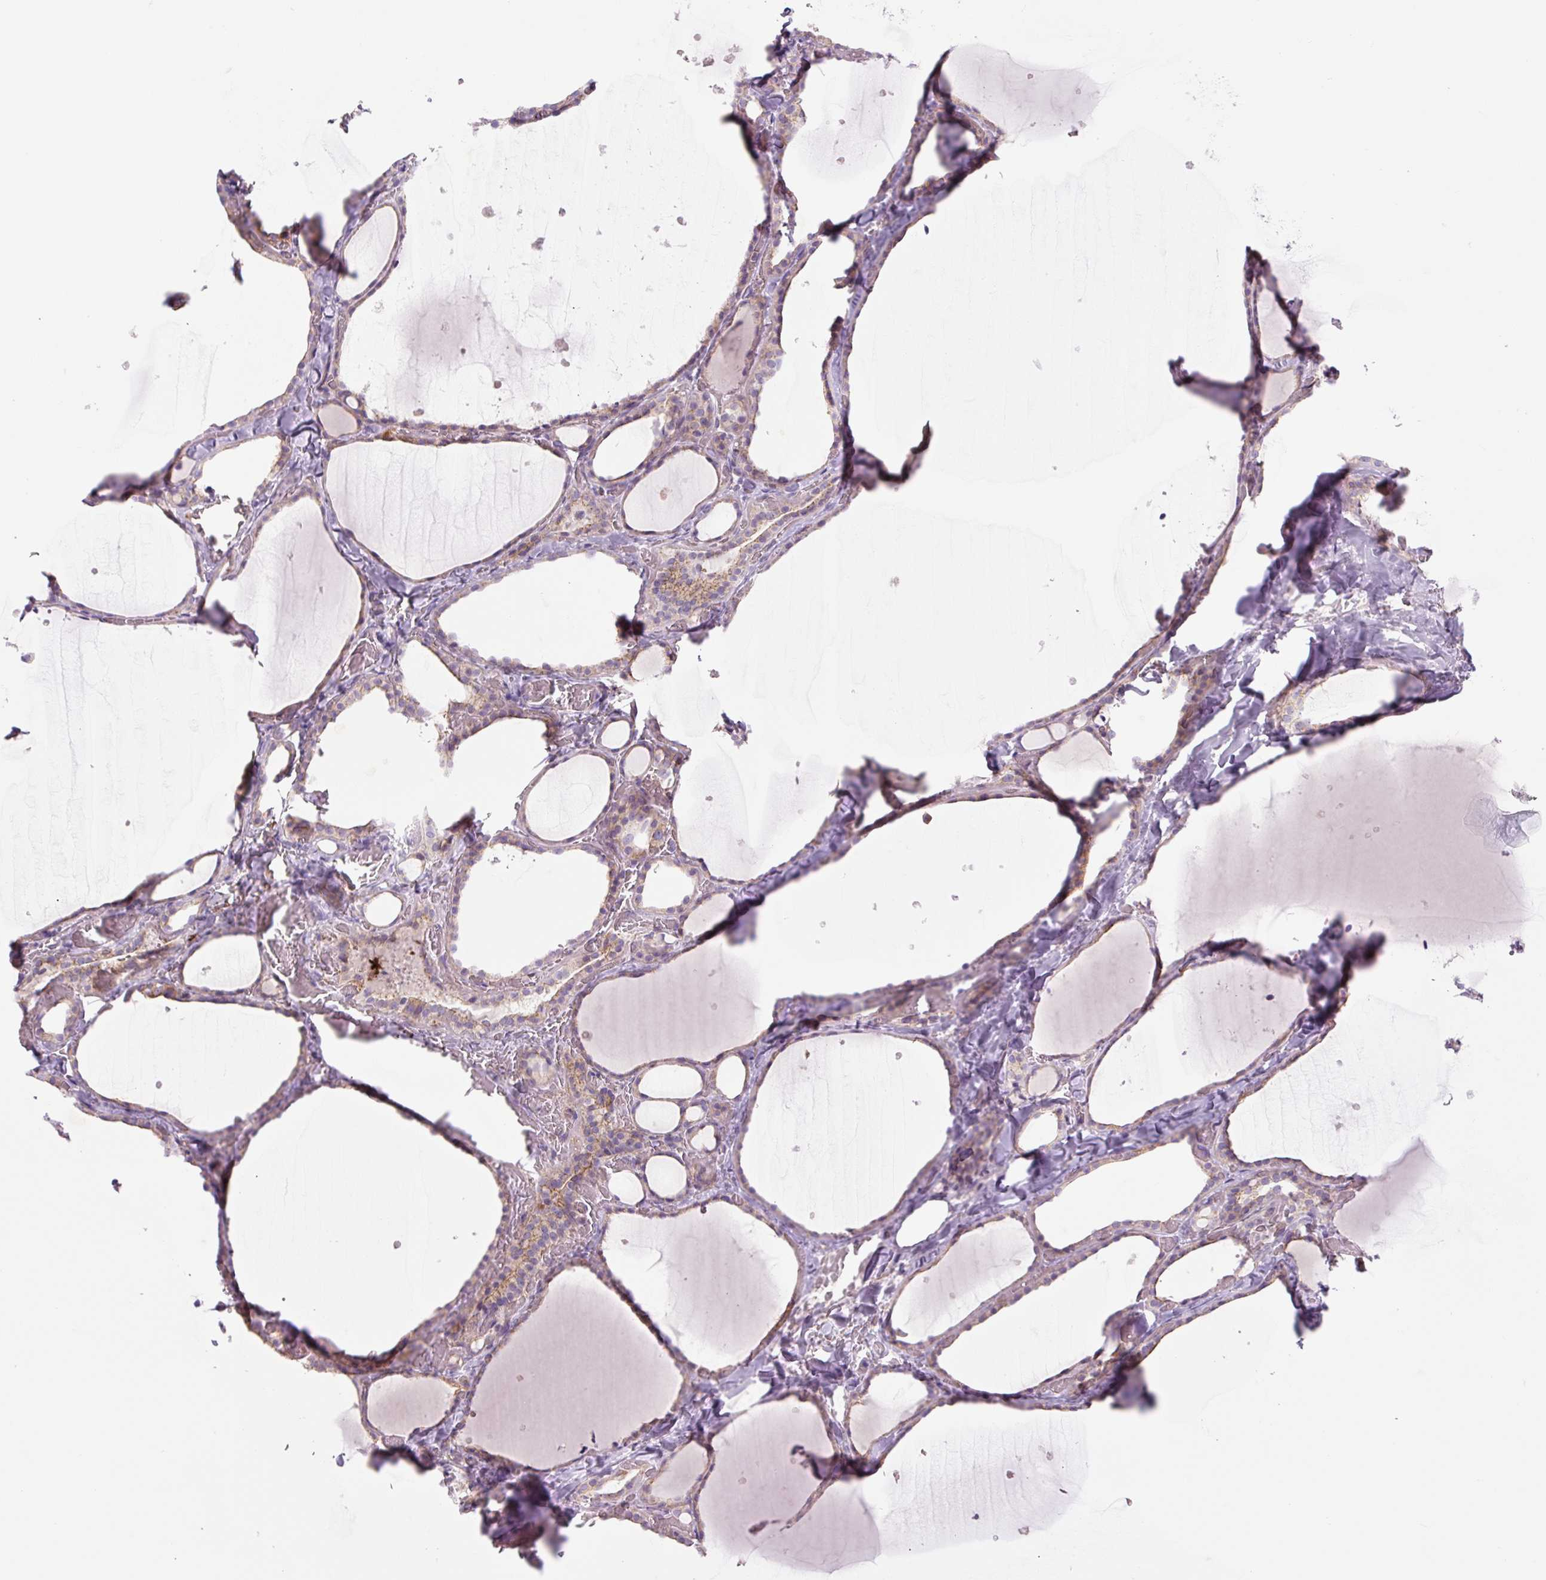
{"staining": {"intensity": "weak", "quantity": ">75%", "location": "cytoplasmic/membranous"}, "tissue": "thyroid gland", "cell_type": "Glandular cells", "image_type": "normal", "snomed": [{"axis": "morphology", "description": "Normal tissue, NOS"}, {"axis": "topography", "description": "Thyroid gland"}], "caption": "IHC photomicrograph of normal thyroid gland: thyroid gland stained using immunohistochemistry (IHC) displays low levels of weak protein expression localized specifically in the cytoplasmic/membranous of glandular cells, appearing as a cytoplasmic/membranous brown color.", "gene": "CCNI2", "patient": {"sex": "female", "age": 36}}